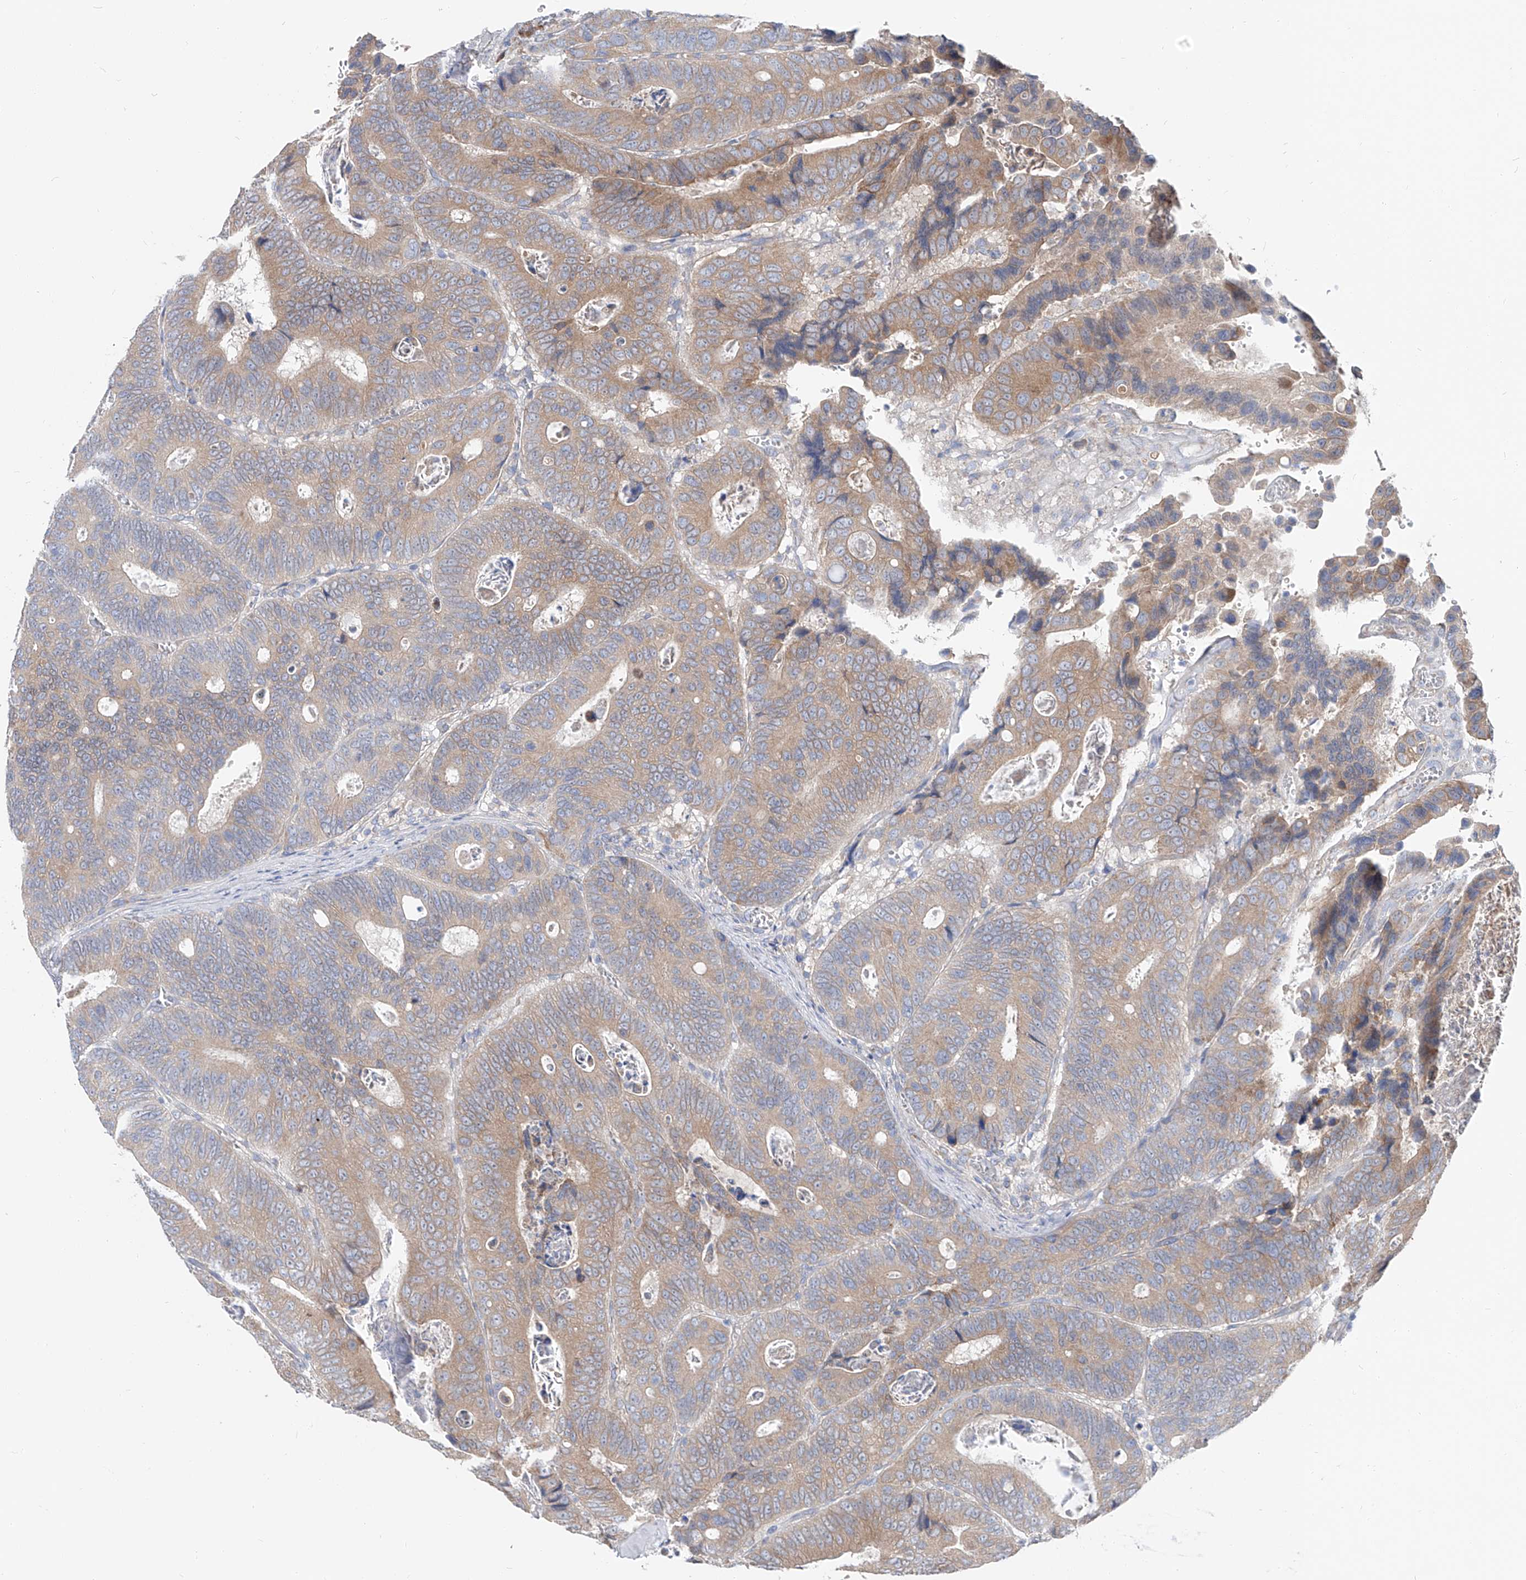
{"staining": {"intensity": "weak", "quantity": ">75%", "location": "cytoplasmic/membranous"}, "tissue": "colorectal cancer", "cell_type": "Tumor cells", "image_type": "cancer", "snomed": [{"axis": "morphology", "description": "Inflammation, NOS"}, {"axis": "morphology", "description": "Adenocarcinoma, NOS"}, {"axis": "topography", "description": "Colon"}], "caption": "Adenocarcinoma (colorectal) was stained to show a protein in brown. There is low levels of weak cytoplasmic/membranous expression in about >75% of tumor cells. Using DAB (3,3'-diaminobenzidine) (brown) and hematoxylin (blue) stains, captured at high magnification using brightfield microscopy.", "gene": "UFL1", "patient": {"sex": "male", "age": 72}}